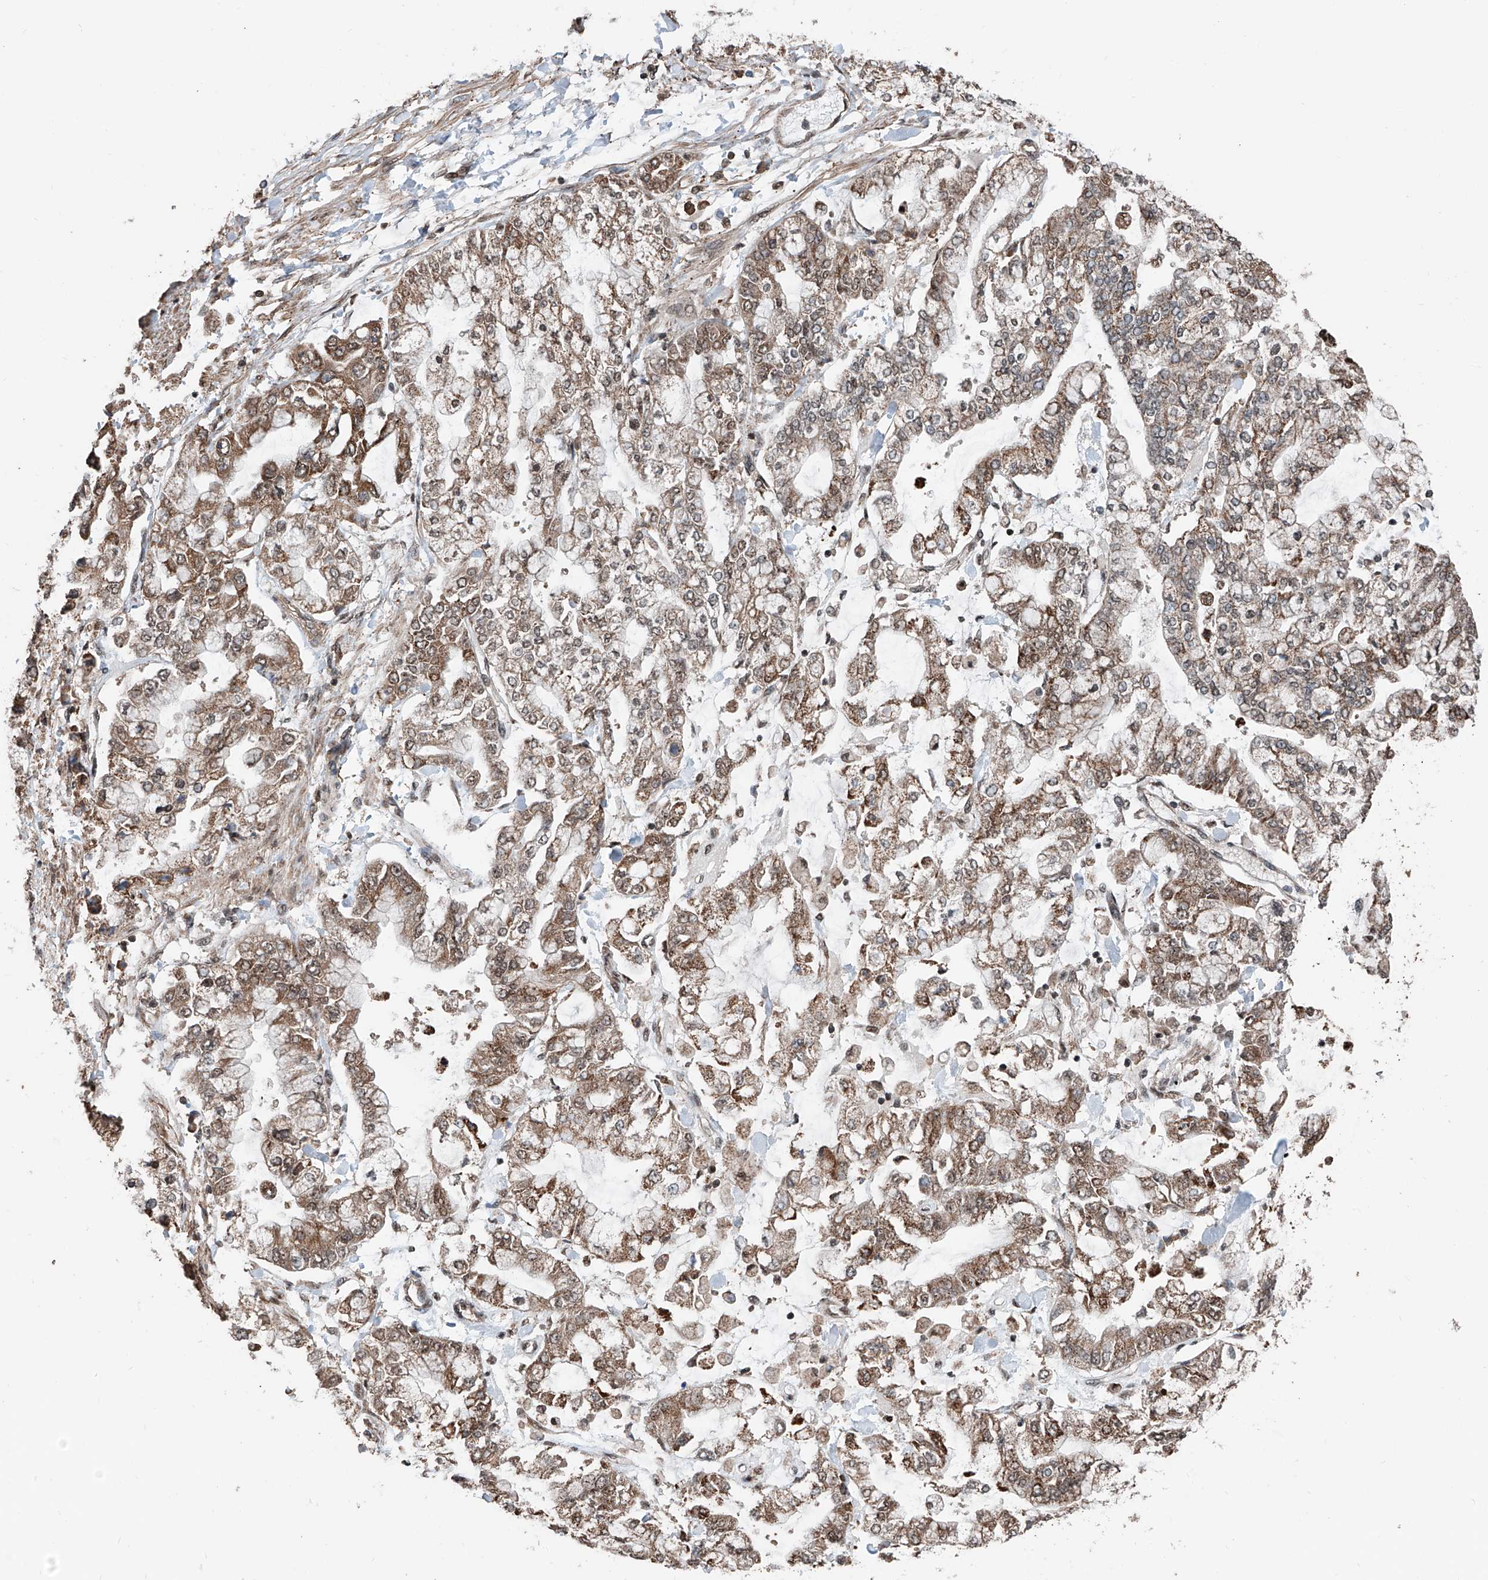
{"staining": {"intensity": "moderate", "quantity": ">75%", "location": "cytoplasmic/membranous"}, "tissue": "stomach cancer", "cell_type": "Tumor cells", "image_type": "cancer", "snomed": [{"axis": "morphology", "description": "Normal tissue, NOS"}, {"axis": "morphology", "description": "Adenocarcinoma, NOS"}, {"axis": "topography", "description": "Stomach, upper"}, {"axis": "topography", "description": "Stomach"}], "caption": "Protein expression by immunohistochemistry (IHC) exhibits moderate cytoplasmic/membranous positivity in approximately >75% of tumor cells in adenocarcinoma (stomach).", "gene": "ZNF445", "patient": {"sex": "male", "age": 76}}